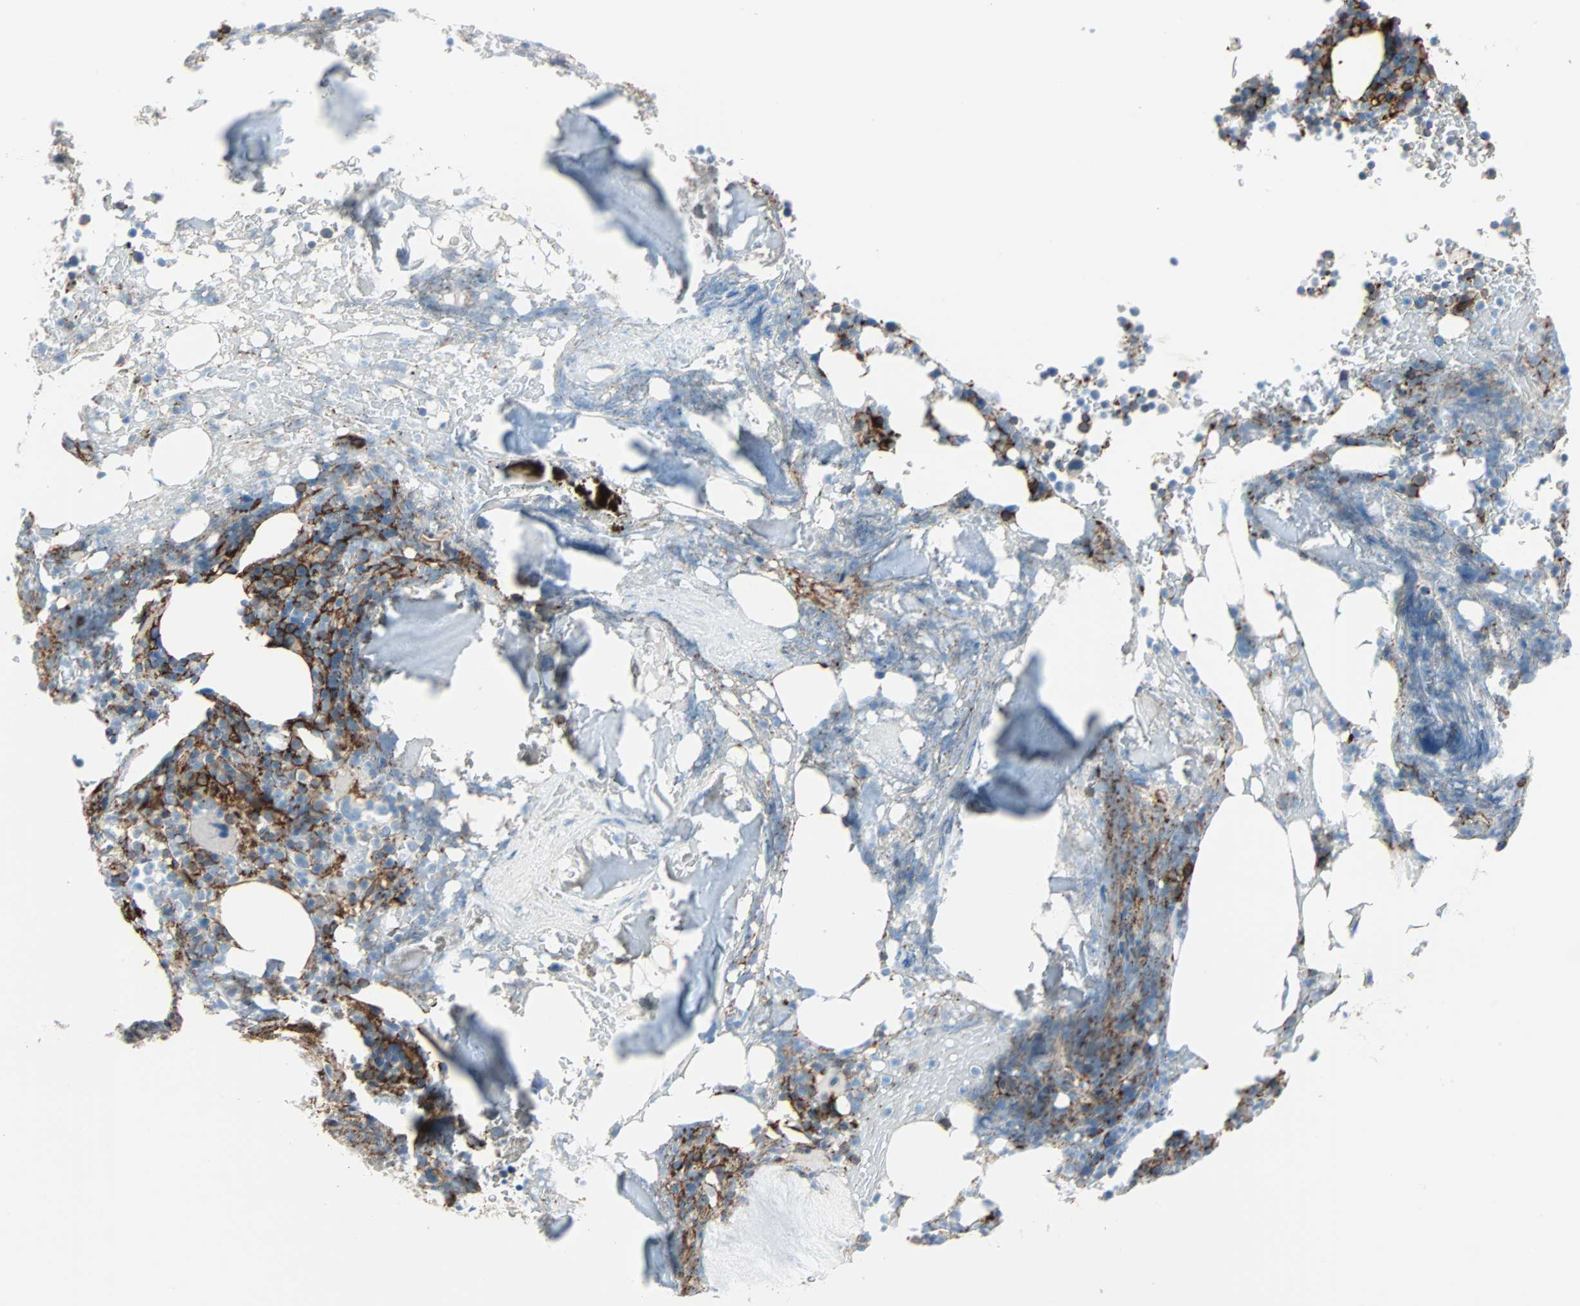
{"staining": {"intensity": "strong", "quantity": "25%-75%", "location": "cytoplasmic/membranous"}, "tissue": "bone marrow", "cell_type": "Hematopoietic cells", "image_type": "normal", "snomed": [{"axis": "morphology", "description": "Normal tissue, NOS"}, {"axis": "topography", "description": "Bone marrow"}], "caption": "Hematopoietic cells demonstrate high levels of strong cytoplasmic/membranous positivity in about 25%-75% of cells in benign bone marrow.", "gene": "EPB41L2", "patient": {"sex": "female", "age": 66}}